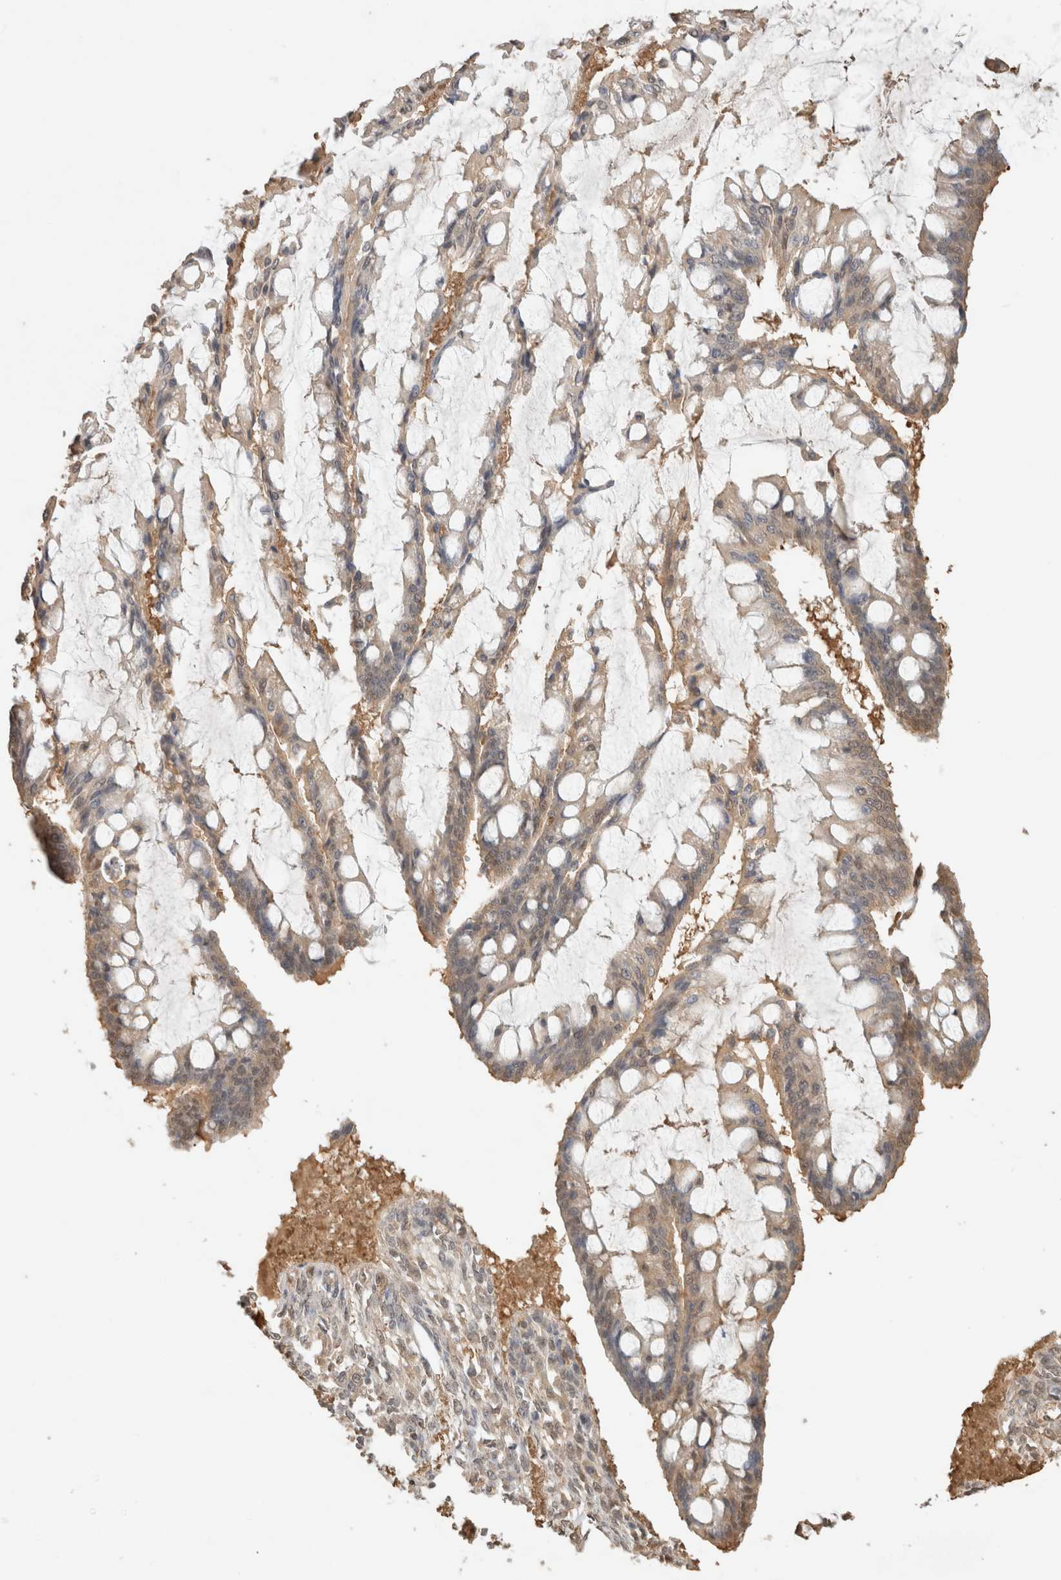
{"staining": {"intensity": "weak", "quantity": ">75%", "location": "cytoplasmic/membranous,nuclear"}, "tissue": "ovarian cancer", "cell_type": "Tumor cells", "image_type": "cancer", "snomed": [{"axis": "morphology", "description": "Cystadenocarcinoma, mucinous, NOS"}, {"axis": "topography", "description": "Ovary"}], "caption": "Weak cytoplasmic/membranous and nuclear staining is appreciated in about >75% of tumor cells in ovarian cancer (mucinous cystadenocarcinoma).", "gene": "YWHAH", "patient": {"sex": "female", "age": 73}}